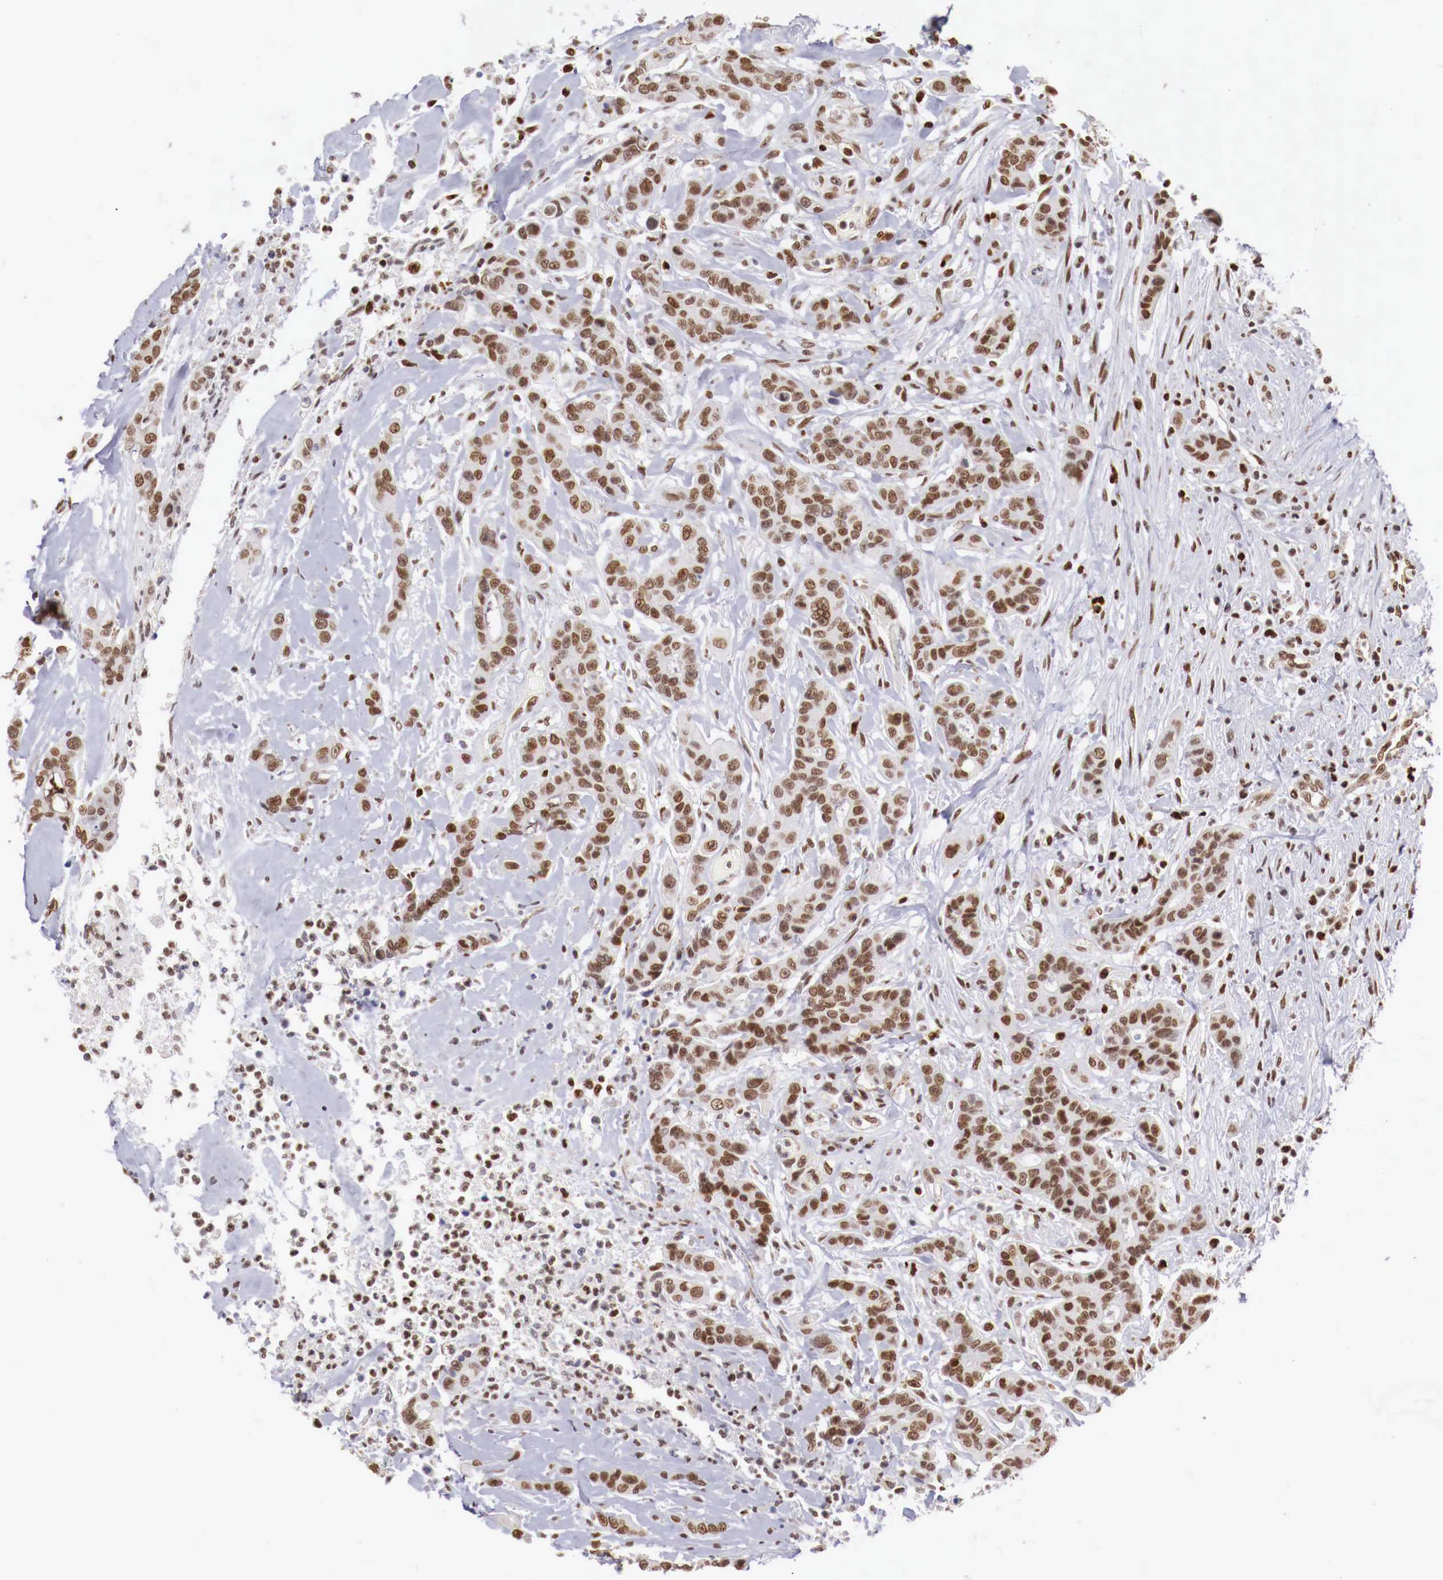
{"staining": {"intensity": "moderate", "quantity": ">75%", "location": "nuclear"}, "tissue": "colorectal cancer", "cell_type": "Tumor cells", "image_type": "cancer", "snomed": [{"axis": "morphology", "description": "Adenocarcinoma, NOS"}, {"axis": "topography", "description": "Colon"}], "caption": "About >75% of tumor cells in human colorectal cancer (adenocarcinoma) exhibit moderate nuclear protein positivity as visualized by brown immunohistochemical staining.", "gene": "MAX", "patient": {"sex": "female", "age": 70}}